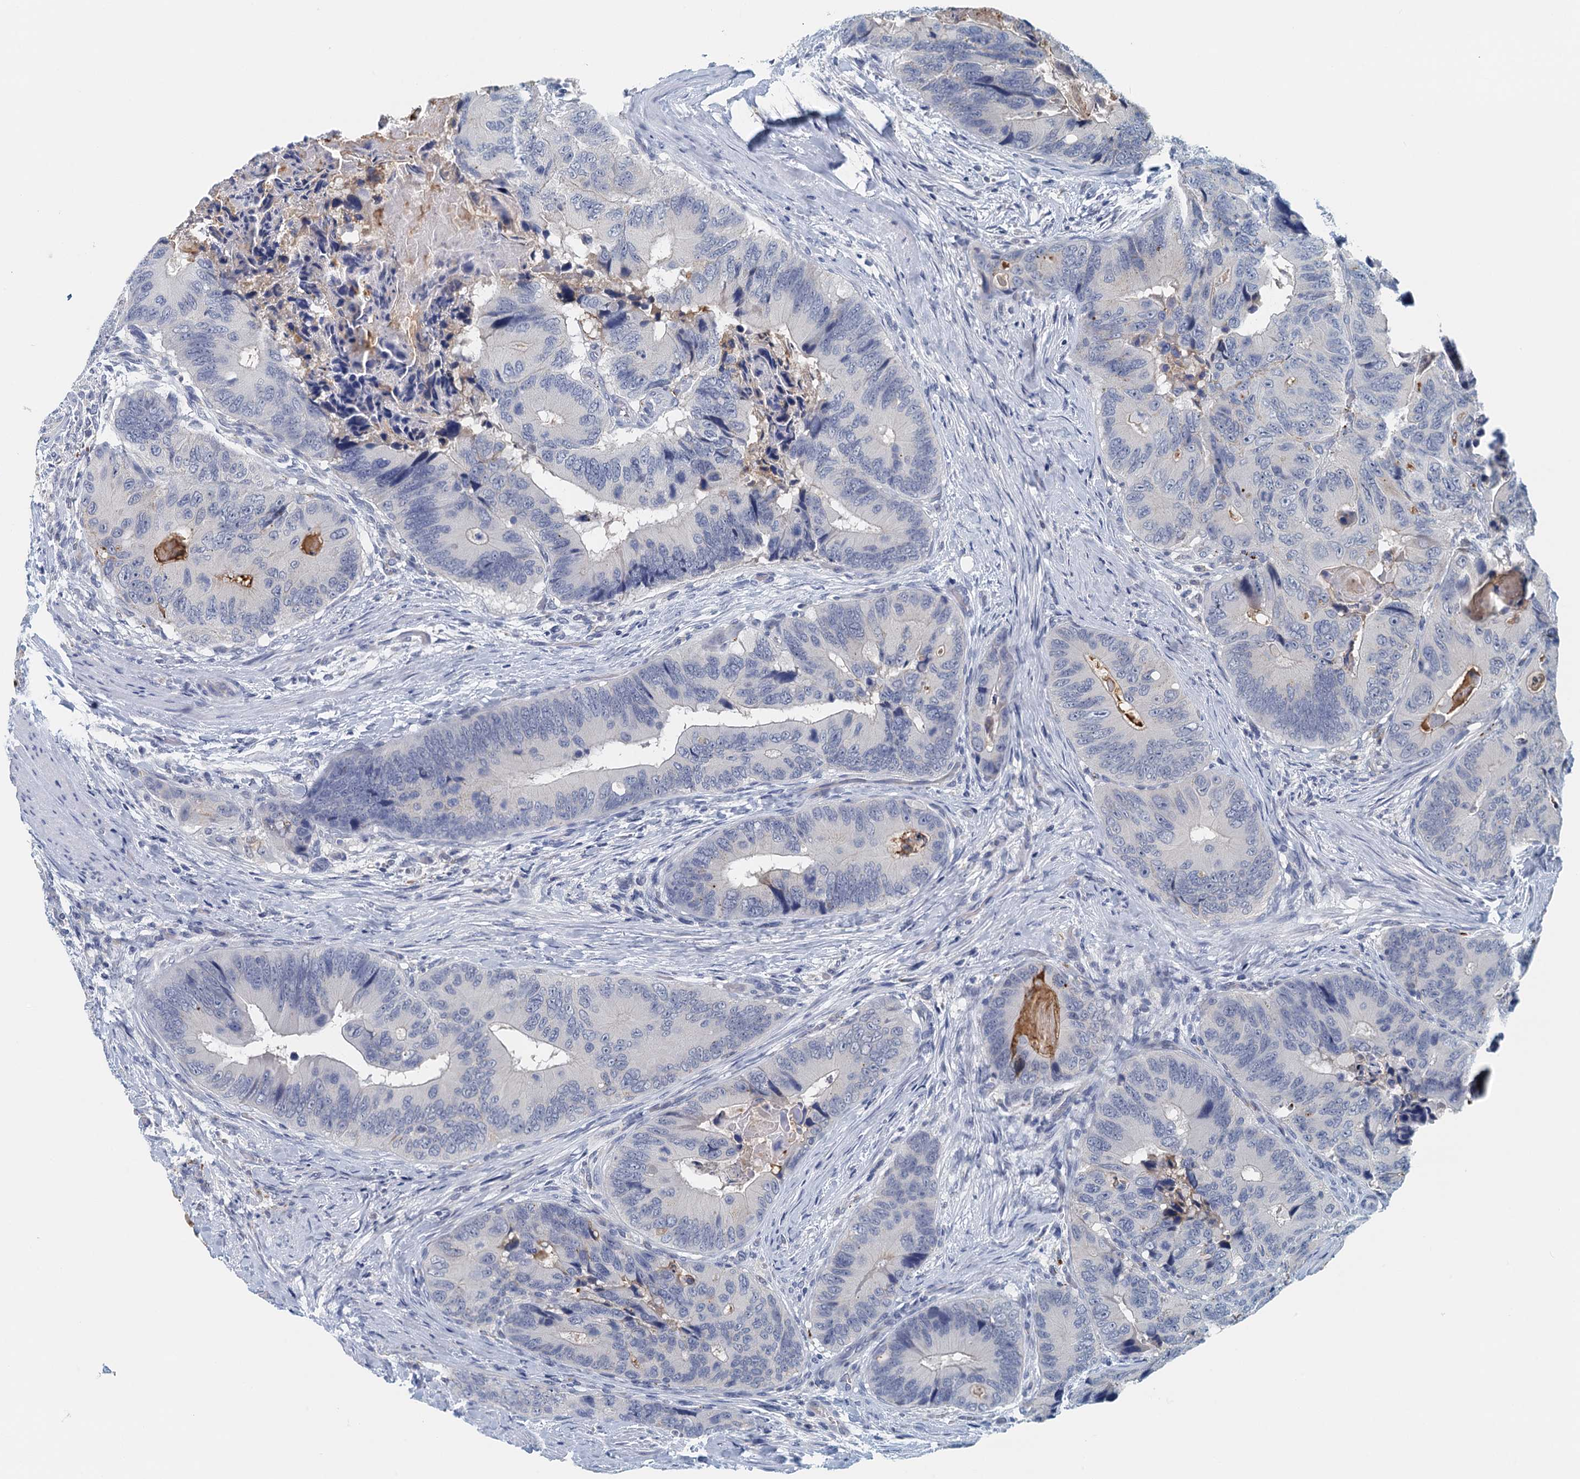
{"staining": {"intensity": "negative", "quantity": "none", "location": "none"}, "tissue": "colorectal cancer", "cell_type": "Tumor cells", "image_type": "cancer", "snomed": [{"axis": "morphology", "description": "Adenocarcinoma, NOS"}, {"axis": "topography", "description": "Colon"}], "caption": "Immunohistochemical staining of human colorectal cancer (adenocarcinoma) displays no significant expression in tumor cells.", "gene": "NUBP2", "patient": {"sex": "male", "age": 84}}